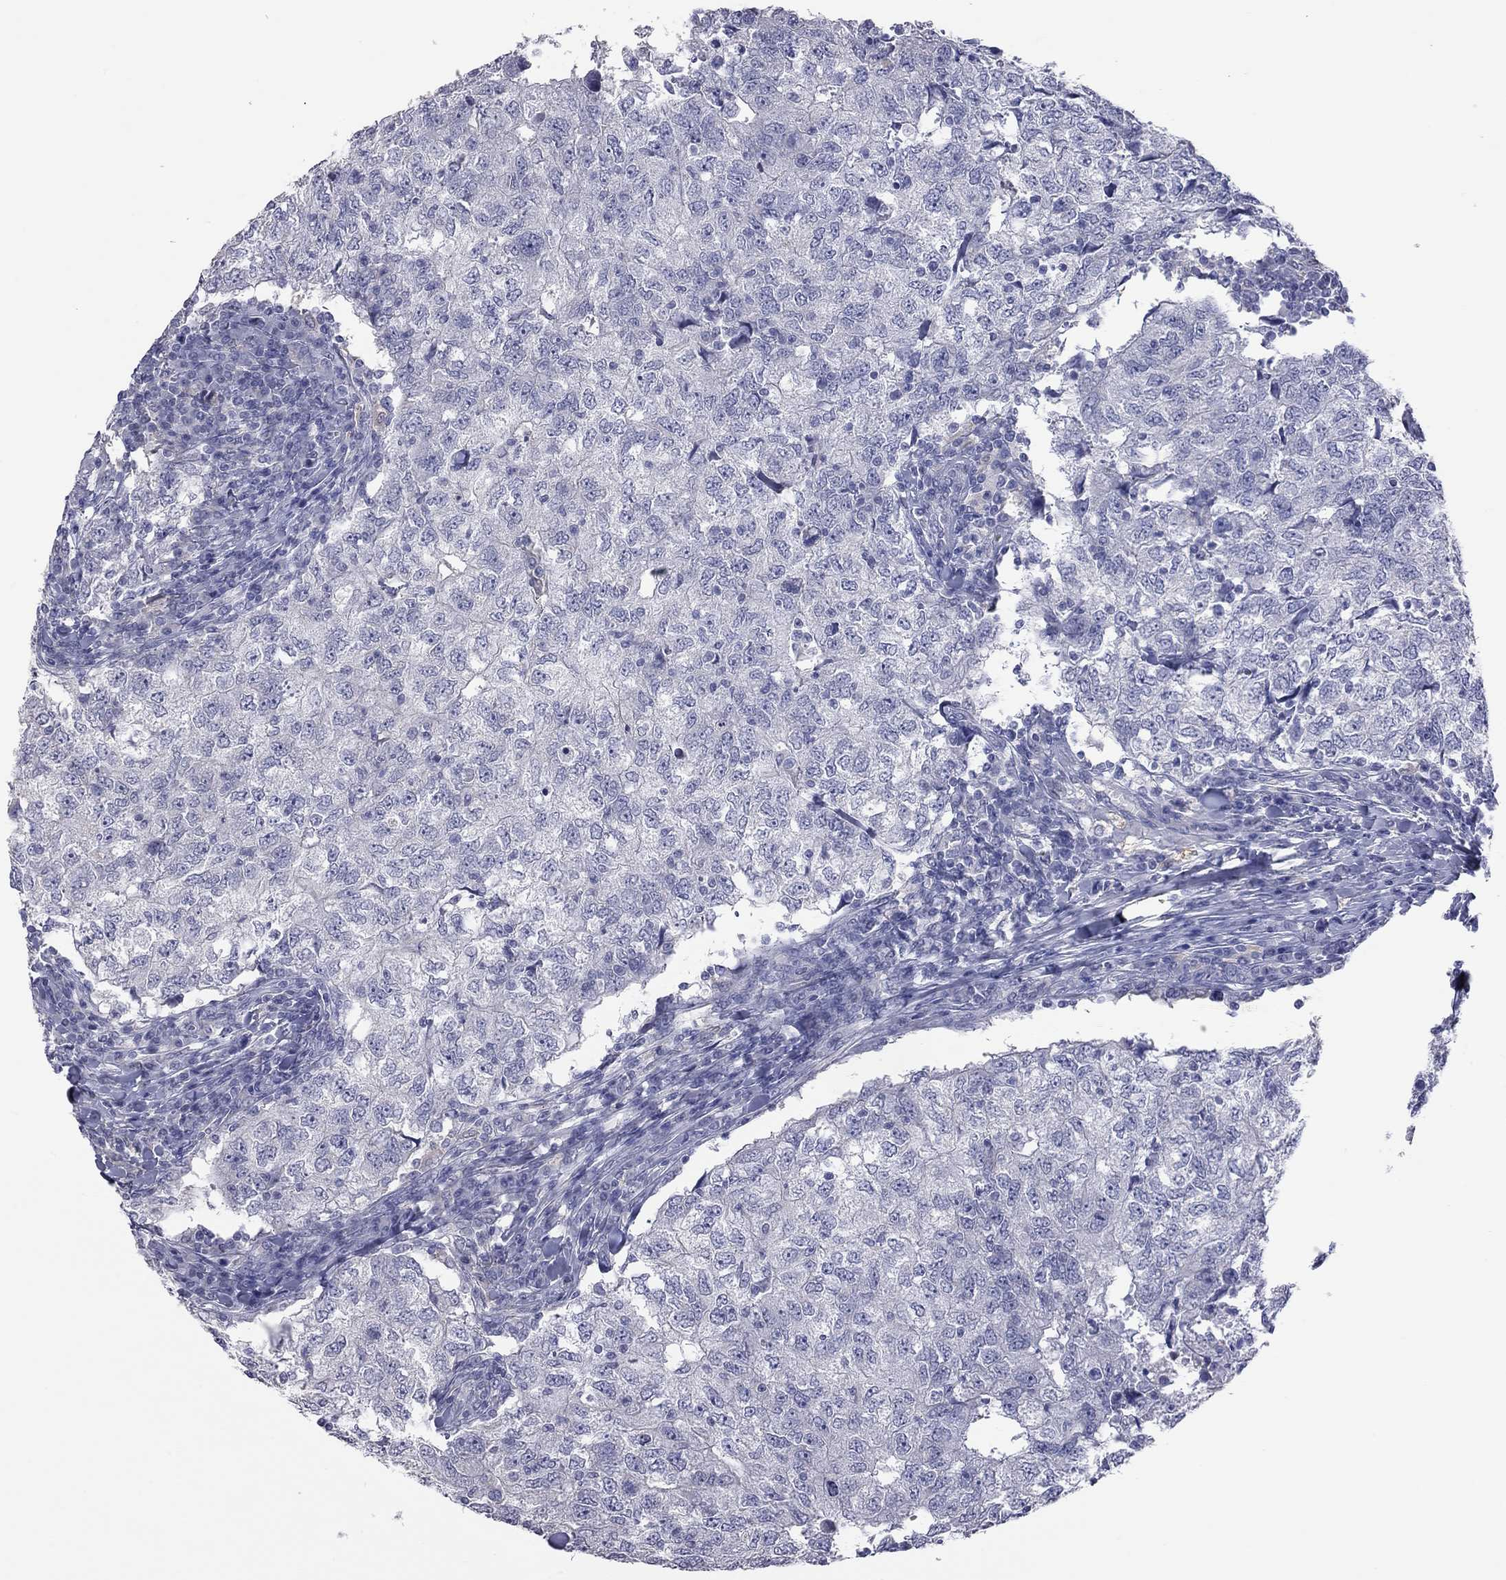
{"staining": {"intensity": "negative", "quantity": "none", "location": "none"}, "tissue": "breast cancer", "cell_type": "Tumor cells", "image_type": "cancer", "snomed": [{"axis": "morphology", "description": "Duct carcinoma"}, {"axis": "topography", "description": "Breast"}], "caption": "DAB (3,3'-diaminobenzidine) immunohistochemical staining of infiltrating ductal carcinoma (breast) demonstrates no significant expression in tumor cells.", "gene": "HYLS1", "patient": {"sex": "female", "age": 30}}